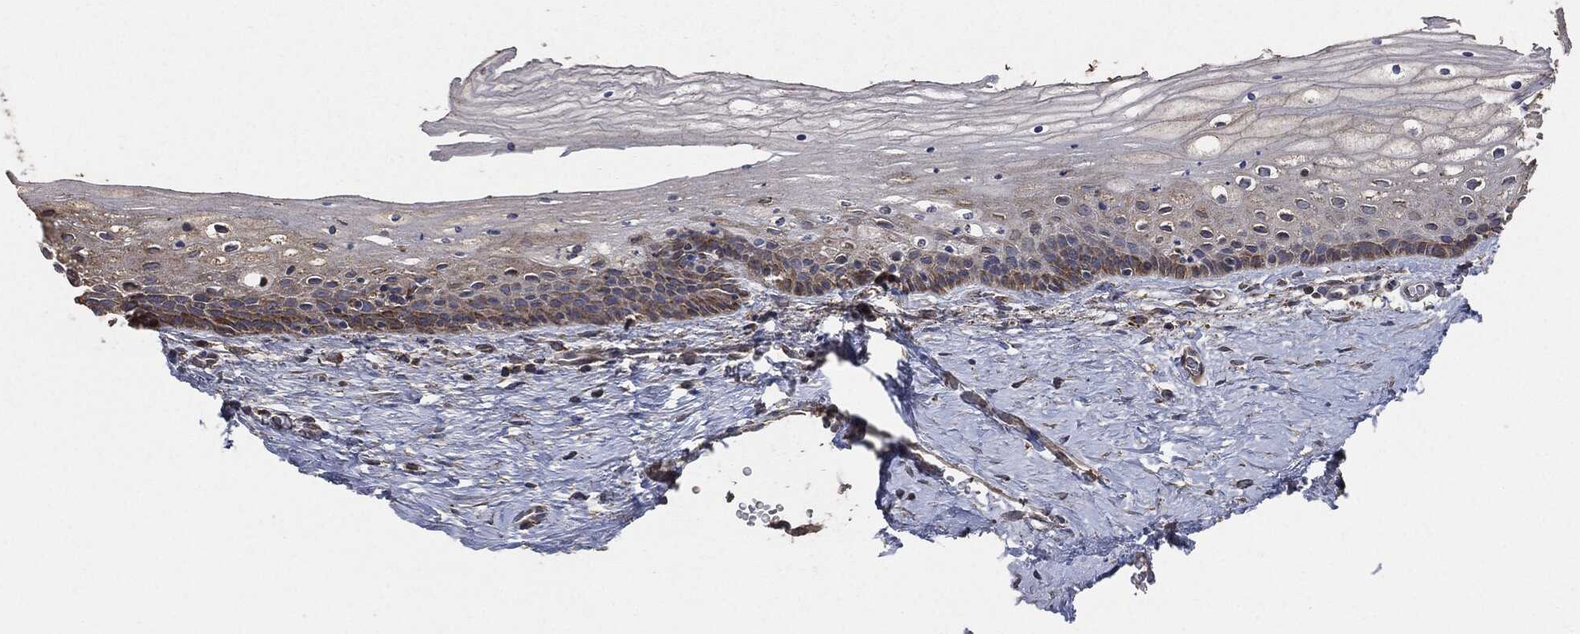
{"staining": {"intensity": "moderate", "quantity": "<25%", "location": "cytoplasmic/membranous"}, "tissue": "vagina", "cell_type": "Squamous epithelial cells", "image_type": "normal", "snomed": [{"axis": "morphology", "description": "Normal tissue, NOS"}, {"axis": "topography", "description": "Vagina"}], "caption": "Immunohistochemistry (DAB) staining of unremarkable vagina shows moderate cytoplasmic/membranous protein staining in about <25% of squamous epithelial cells.", "gene": "STK3", "patient": {"sex": "female", "age": 32}}